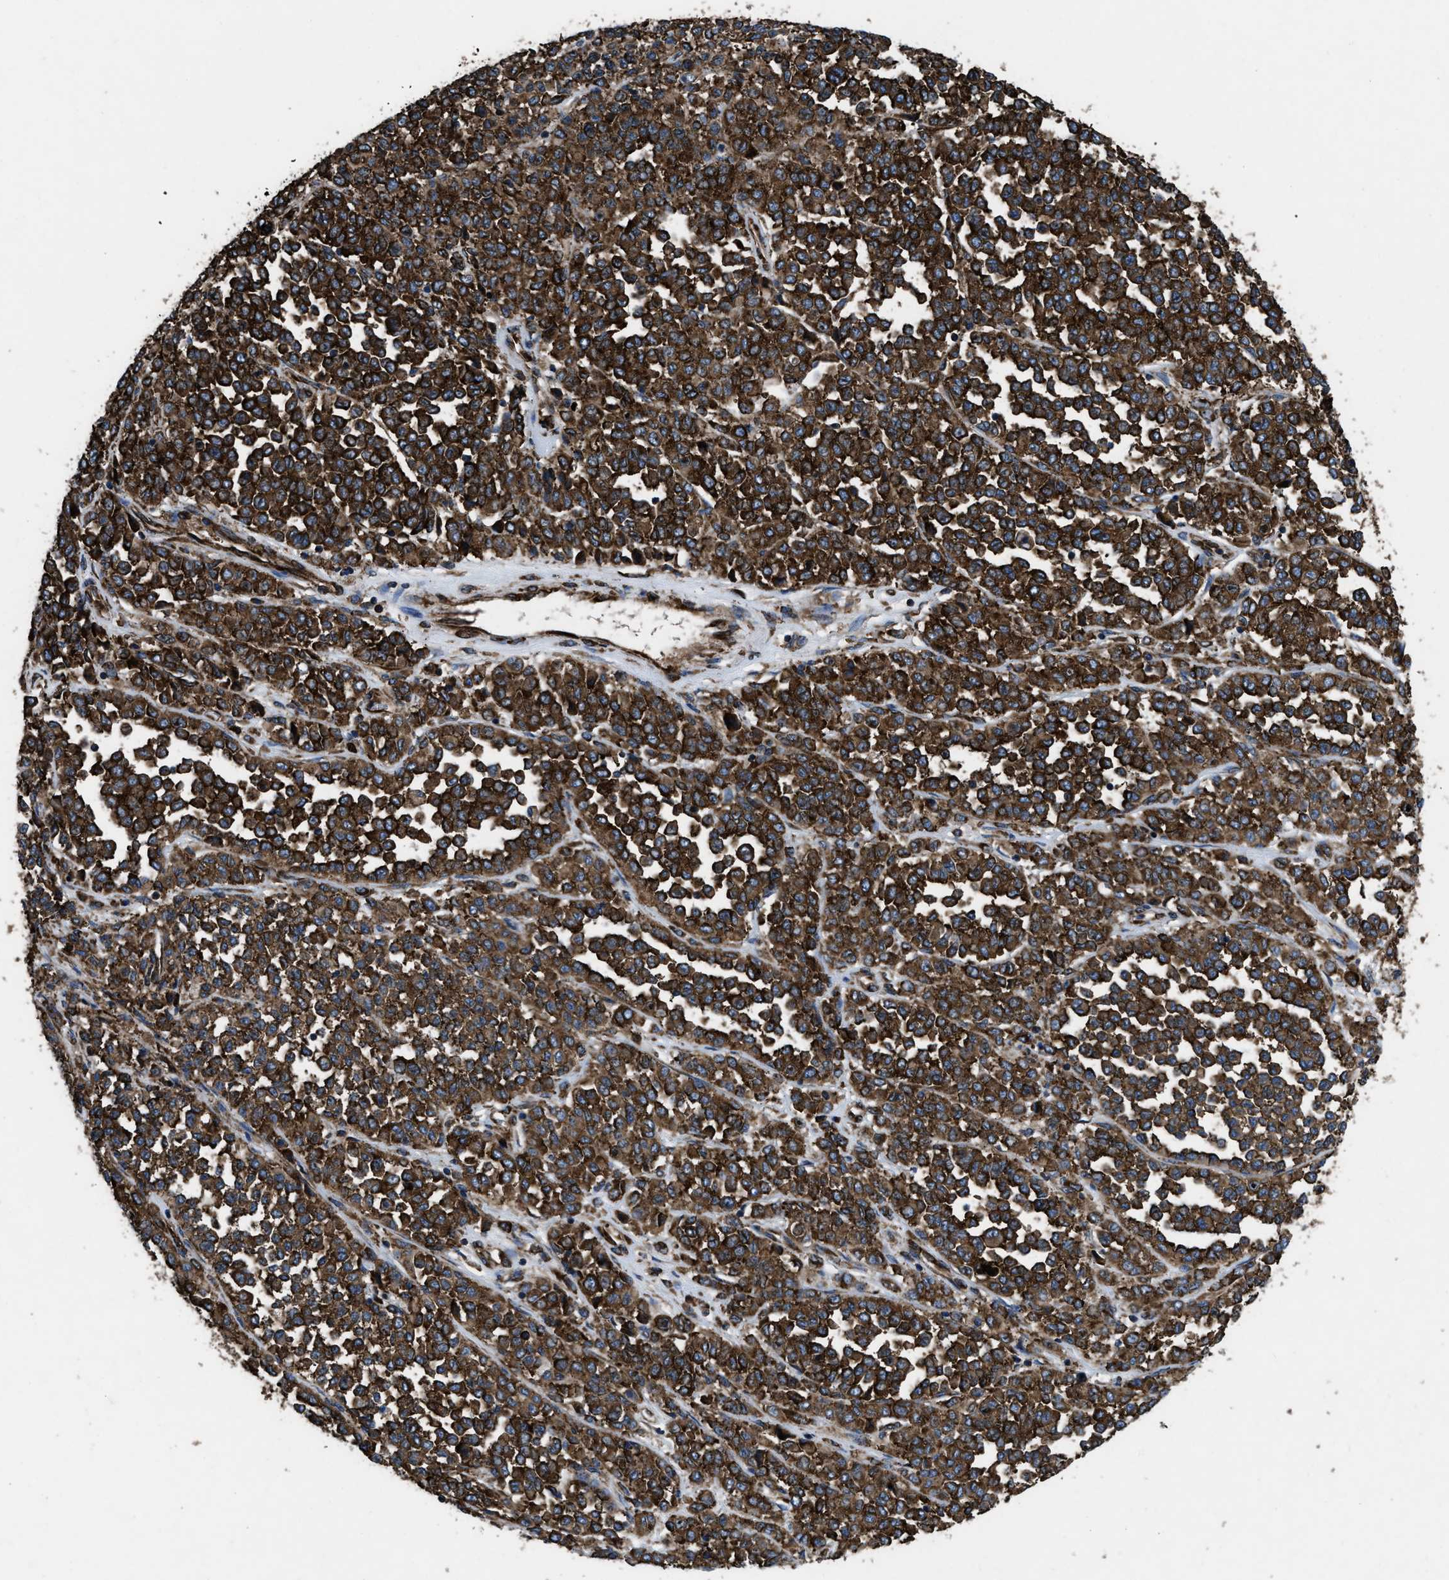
{"staining": {"intensity": "strong", "quantity": ">75%", "location": "cytoplasmic/membranous"}, "tissue": "melanoma", "cell_type": "Tumor cells", "image_type": "cancer", "snomed": [{"axis": "morphology", "description": "Malignant melanoma, Metastatic site"}, {"axis": "topography", "description": "Pancreas"}], "caption": "An image showing strong cytoplasmic/membranous positivity in about >75% of tumor cells in malignant melanoma (metastatic site), as visualized by brown immunohistochemical staining.", "gene": "CAPRIN1", "patient": {"sex": "female", "age": 30}}